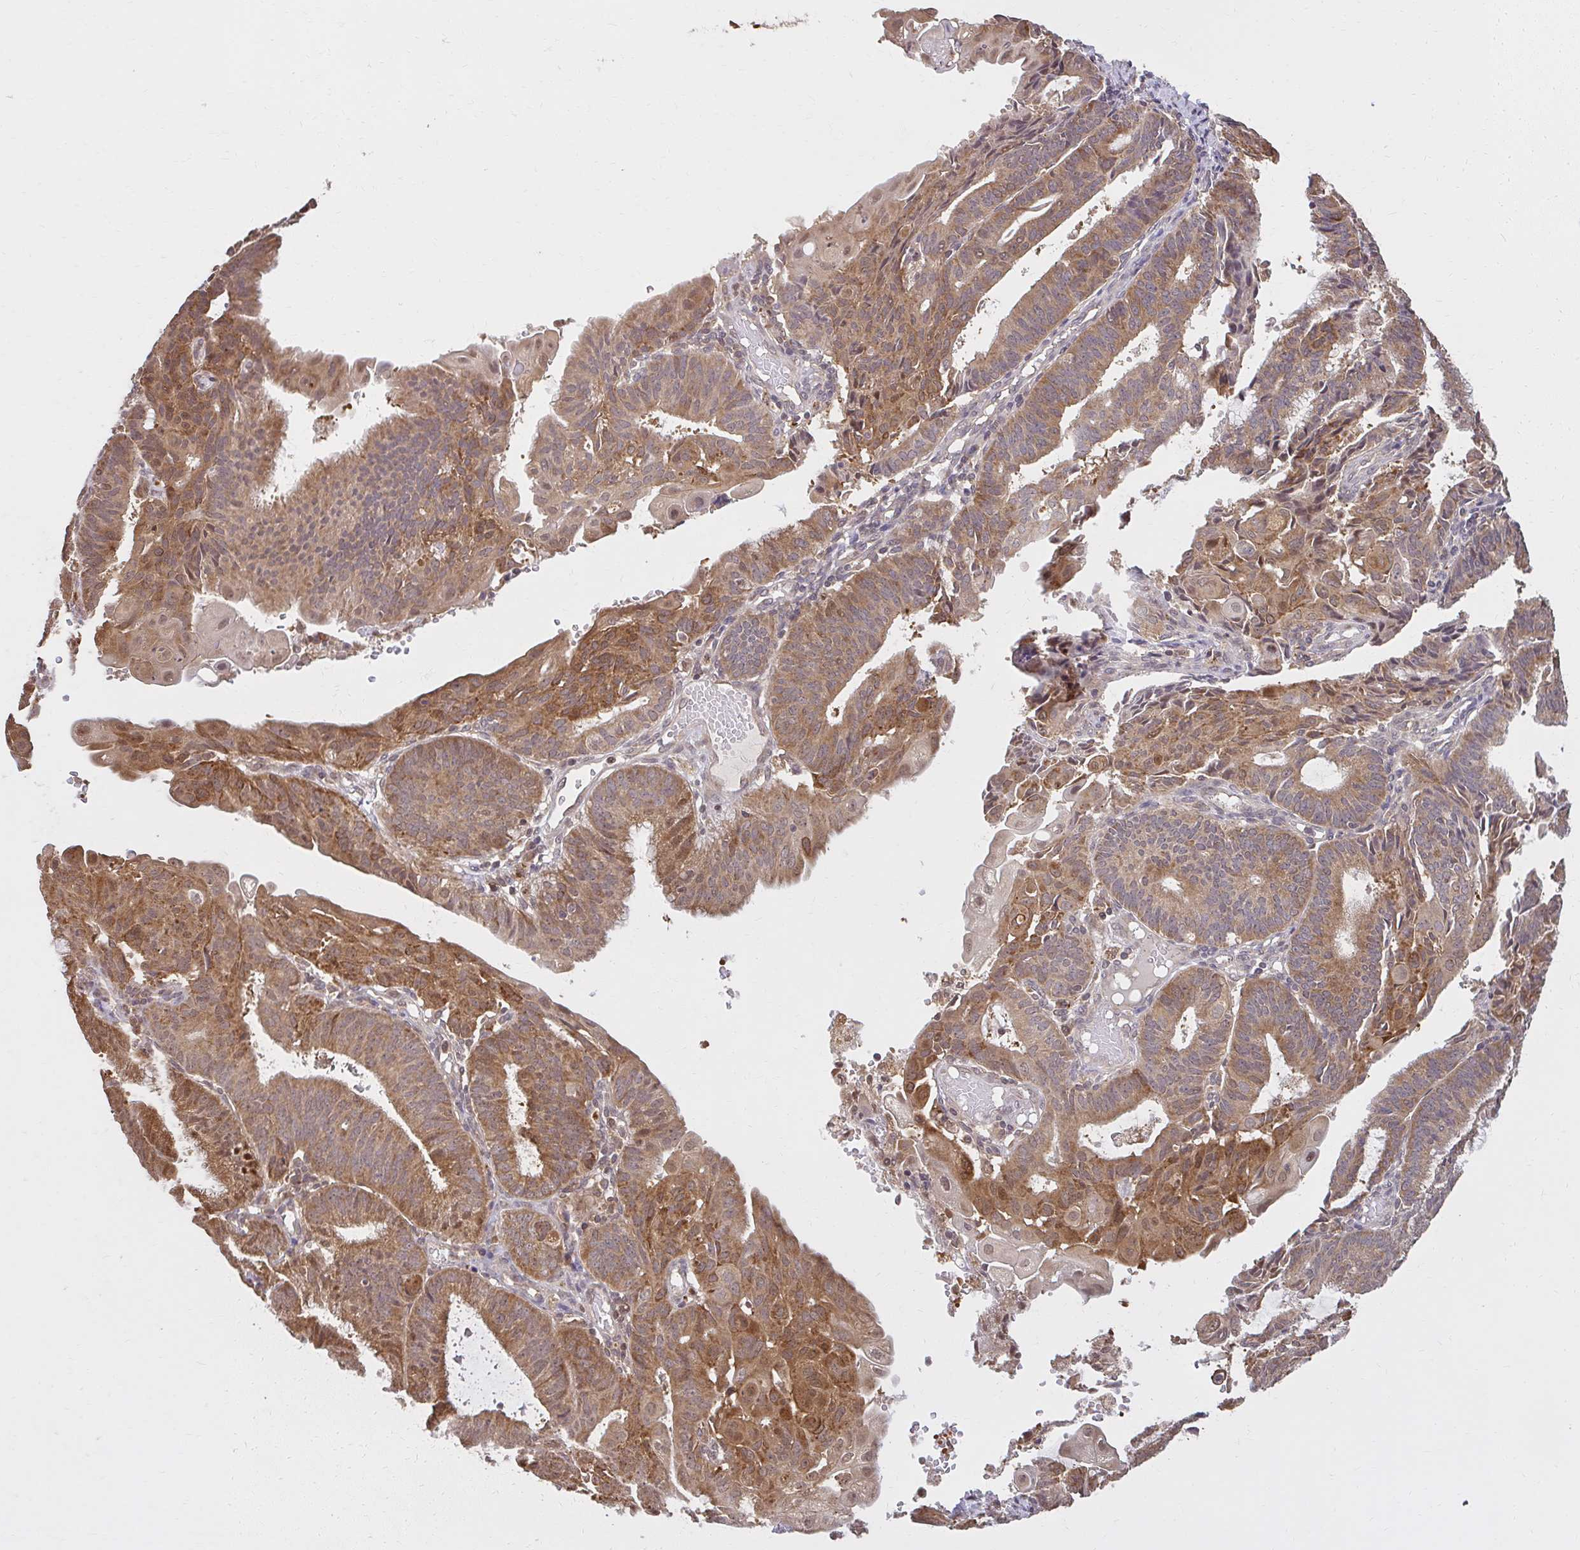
{"staining": {"intensity": "moderate", "quantity": ">75%", "location": "cytoplasmic/membranous"}, "tissue": "endometrial cancer", "cell_type": "Tumor cells", "image_type": "cancer", "snomed": [{"axis": "morphology", "description": "Adenocarcinoma, NOS"}, {"axis": "topography", "description": "Endometrium"}], "caption": "Endometrial cancer stained with immunohistochemistry (IHC) displays moderate cytoplasmic/membranous staining in about >75% of tumor cells. The staining was performed using DAB (3,3'-diaminobenzidine) to visualize the protein expression in brown, while the nuclei were stained in blue with hematoxylin (Magnification: 20x).", "gene": "LARS2", "patient": {"sex": "female", "age": 49}}